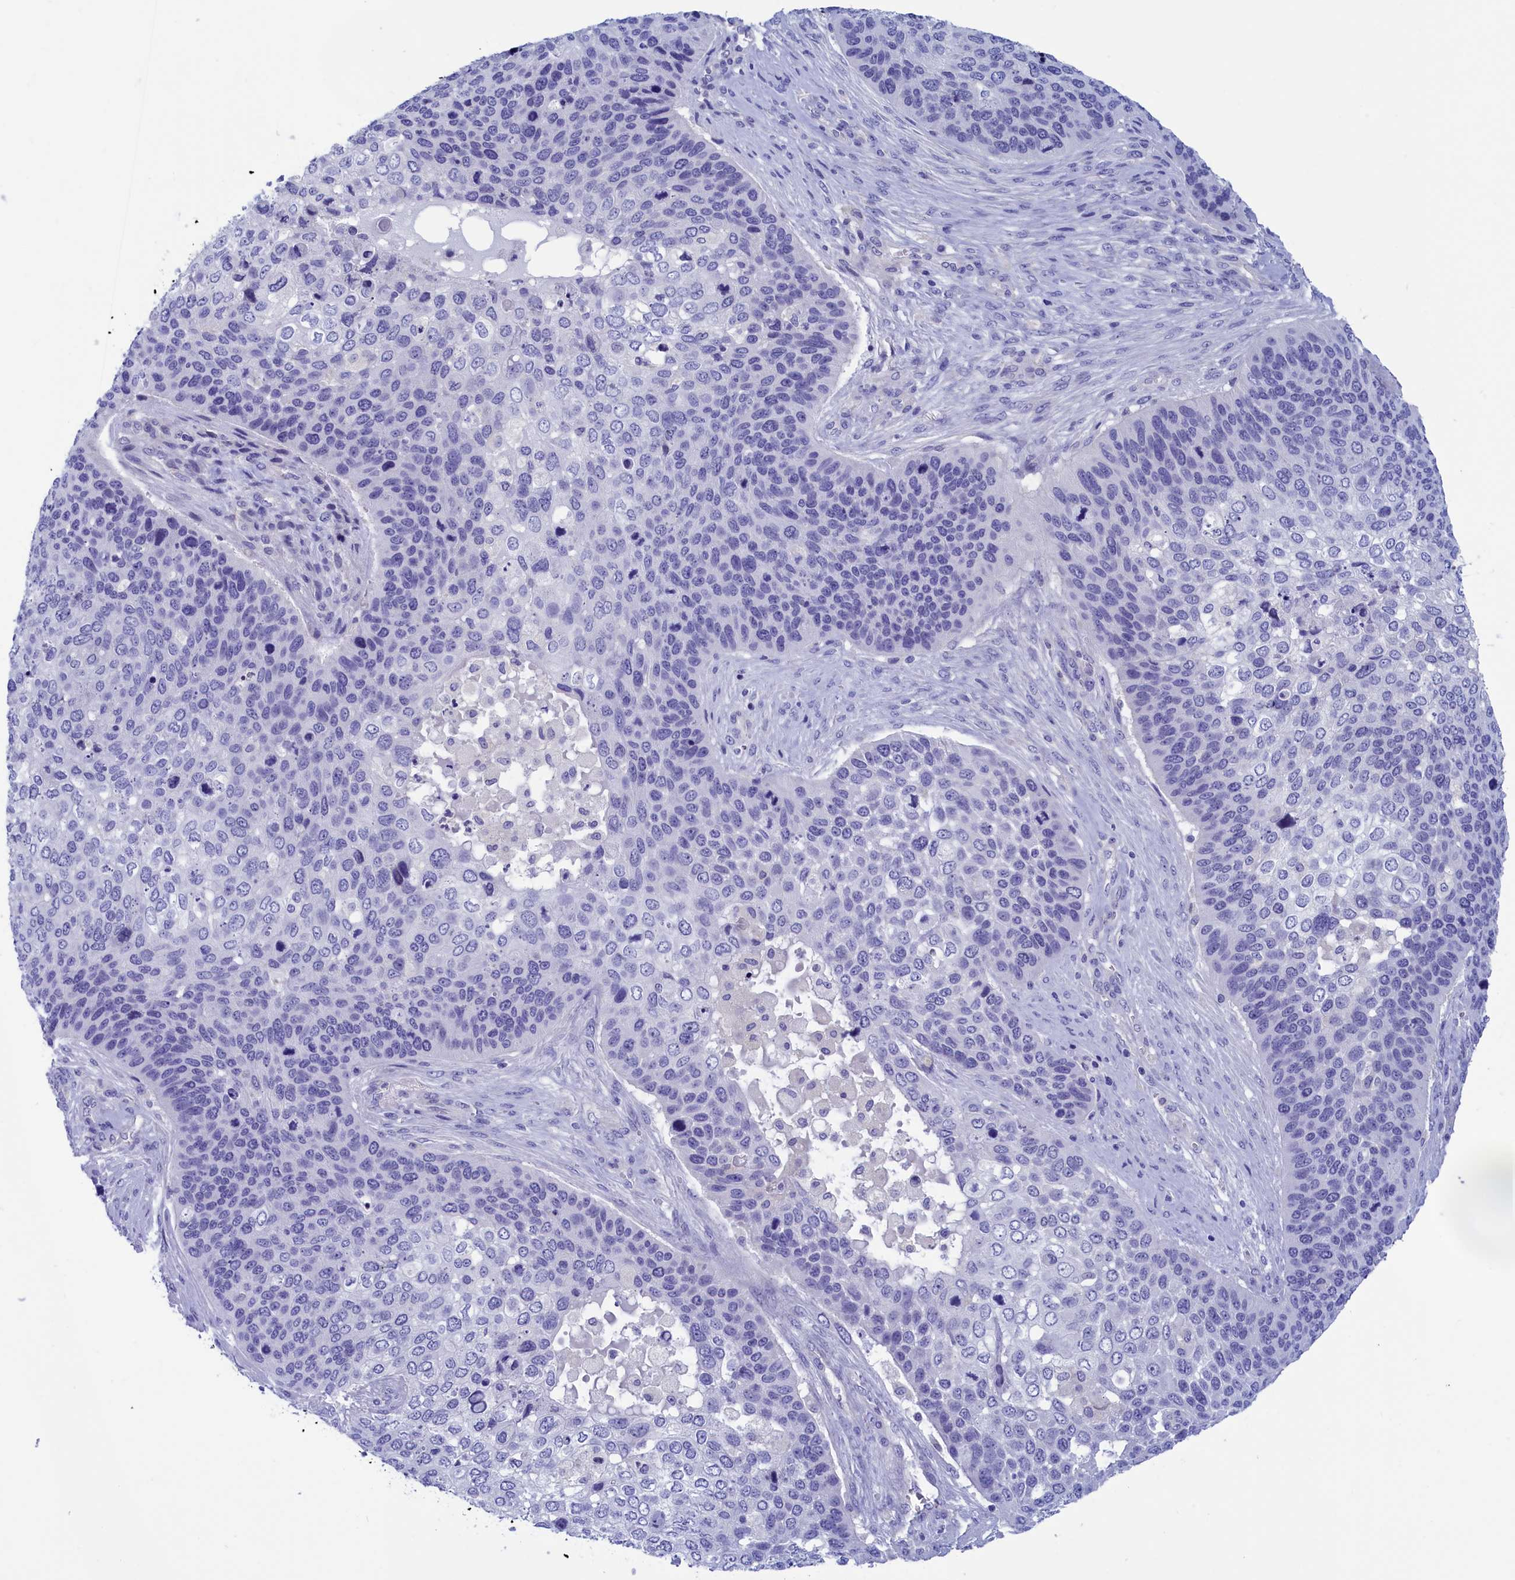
{"staining": {"intensity": "negative", "quantity": "none", "location": "none"}, "tissue": "skin cancer", "cell_type": "Tumor cells", "image_type": "cancer", "snomed": [{"axis": "morphology", "description": "Basal cell carcinoma"}, {"axis": "topography", "description": "Skin"}], "caption": "DAB immunohistochemical staining of human skin basal cell carcinoma shows no significant positivity in tumor cells.", "gene": "VPS35L", "patient": {"sex": "female", "age": 74}}